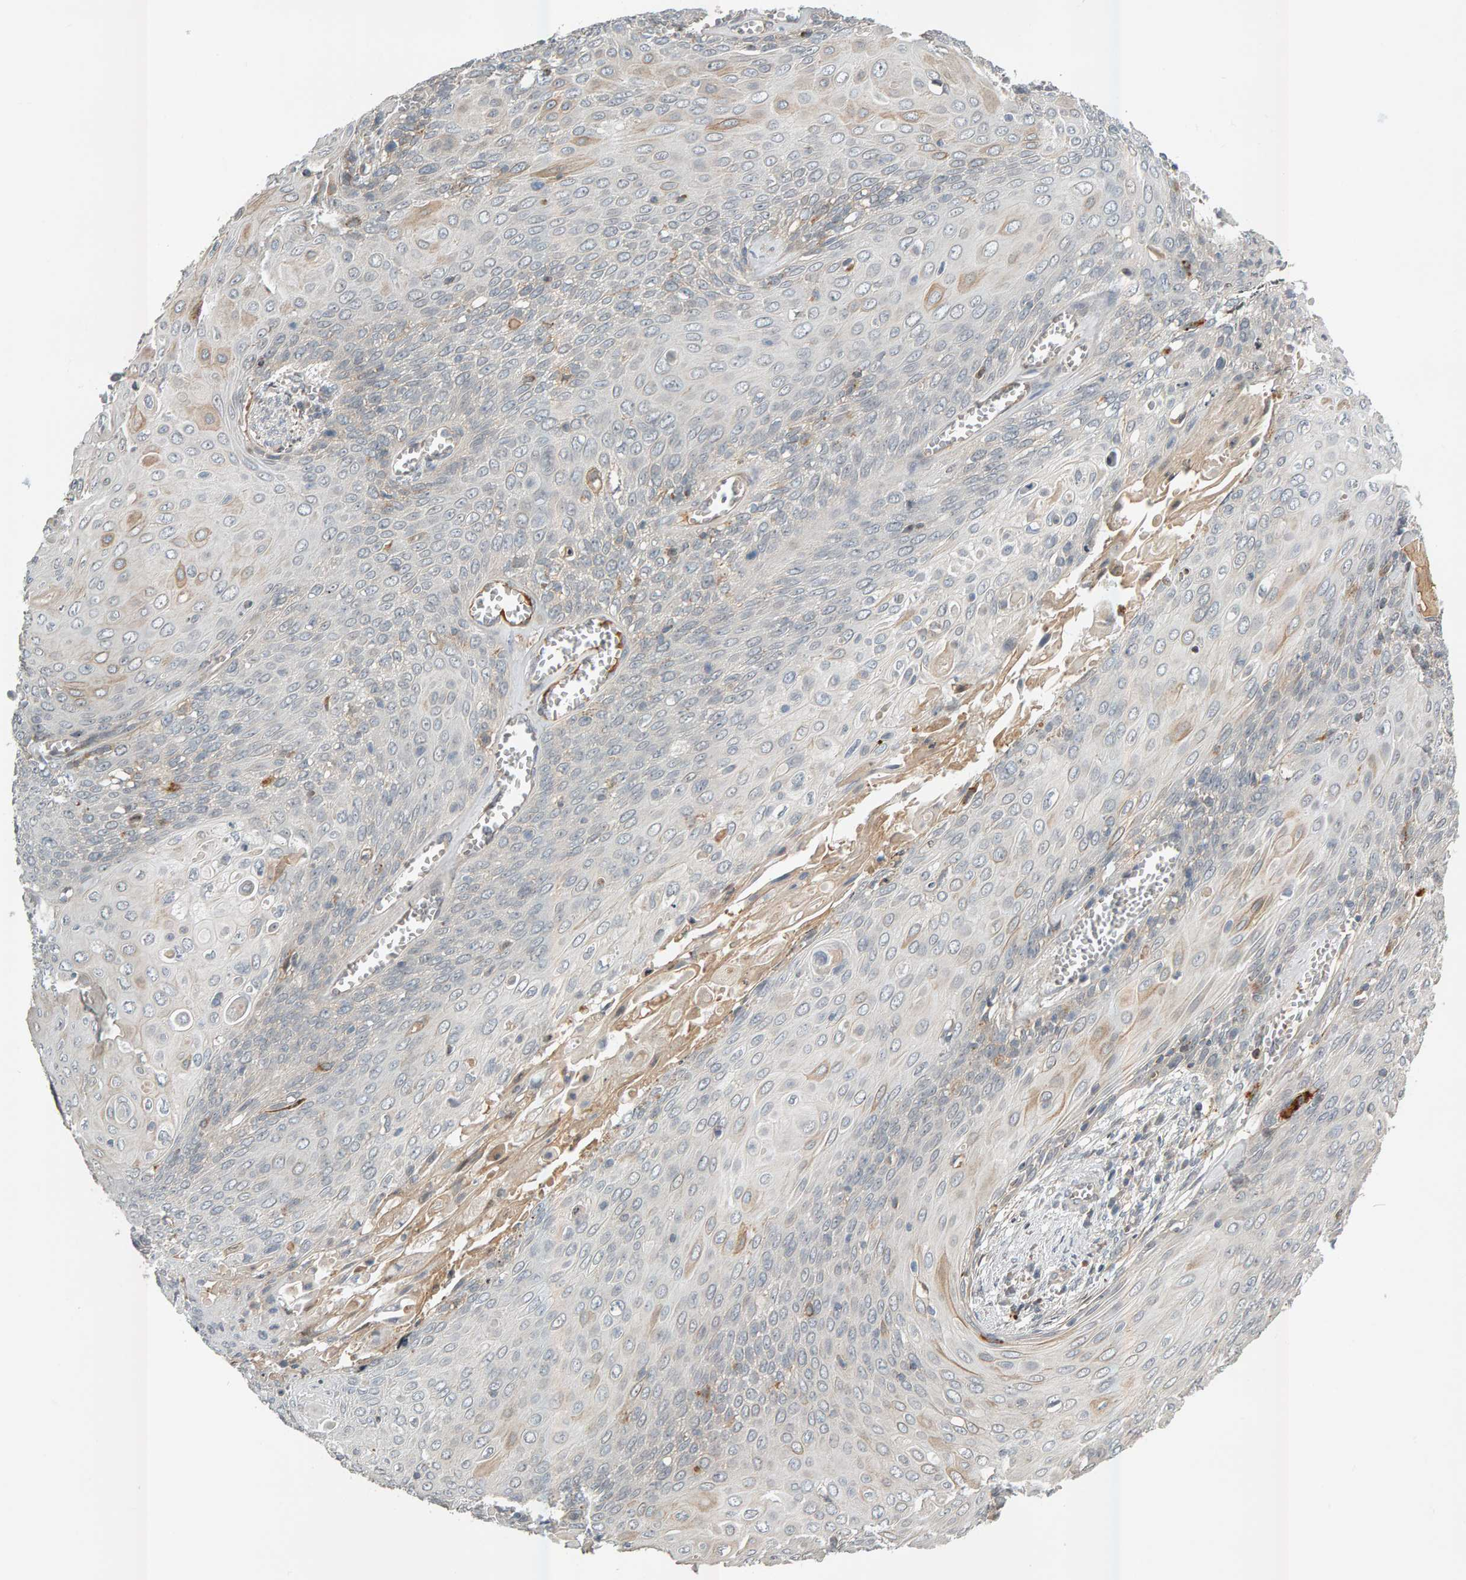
{"staining": {"intensity": "weak", "quantity": "<25%", "location": "cytoplasmic/membranous"}, "tissue": "cervical cancer", "cell_type": "Tumor cells", "image_type": "cancer", "snomed": [{"axis": "morphology", "description": "Squamous cell carcinoma, NOS"}, {"axis": "topography", "description": "Cervix"}], "caption": "DAB immunohistochemical staining of cervical cancer shows no significant expression in tumor cells.", "gene": "ZNF160", "patient": {"sex": "female", "age": 39}}